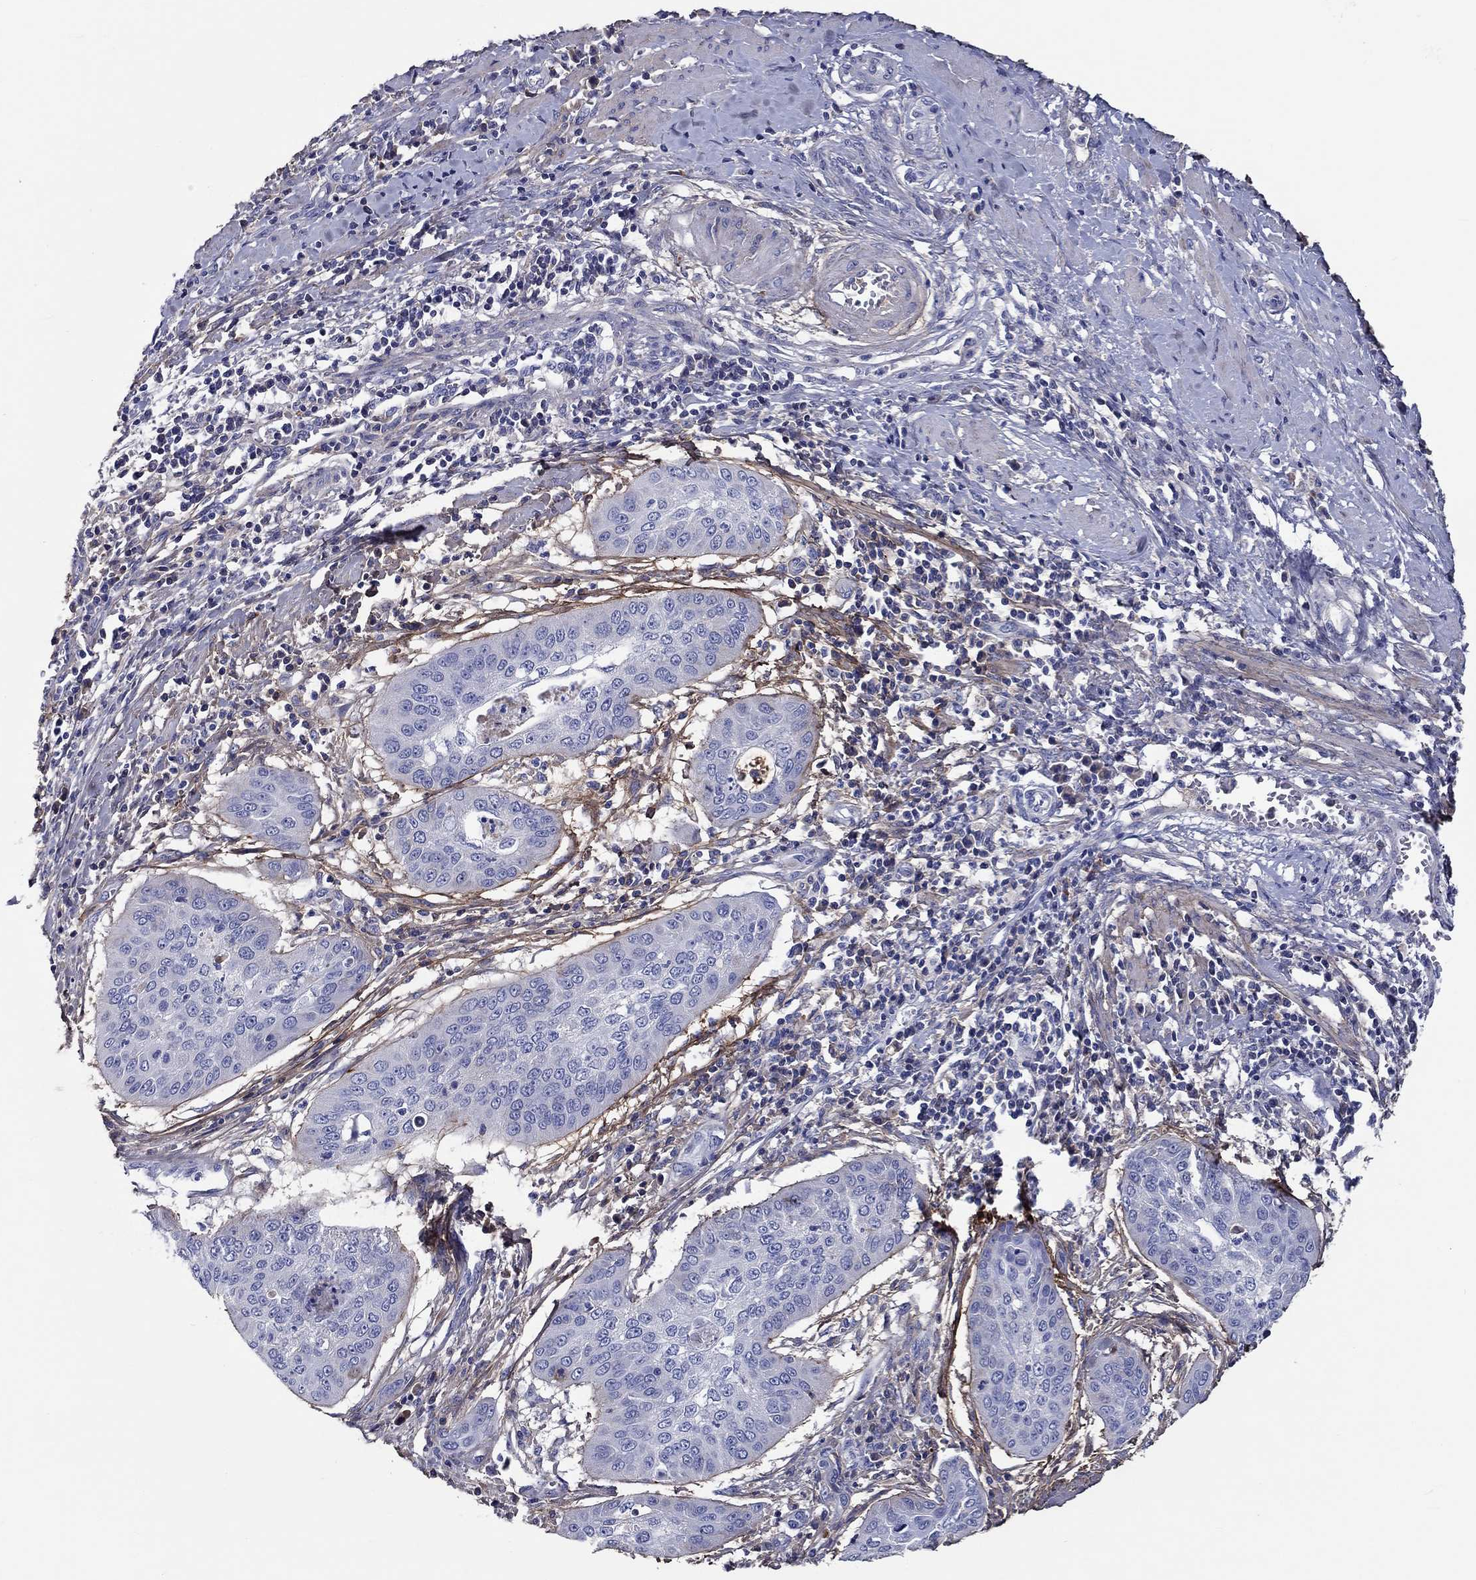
{"staining": {"intensity": "negative", "quantity": "none", "location": "none"}, "tissue": "cervical cancer", "cell_type": "Tumor cells", "image_type": "cancer", "snomed": [{"axis": "morphology", "description": "Squamous cell carcinoma, NOS"}, {"axis": "topography", "description": "Cervix"}], "caption": "This is an immunohistochemistry (IHC) histopathology image of cervical cancer. There is no expression in tumor cells.", "gene": "TGFBI", "patient": {"sex": "female", "age": 39}}